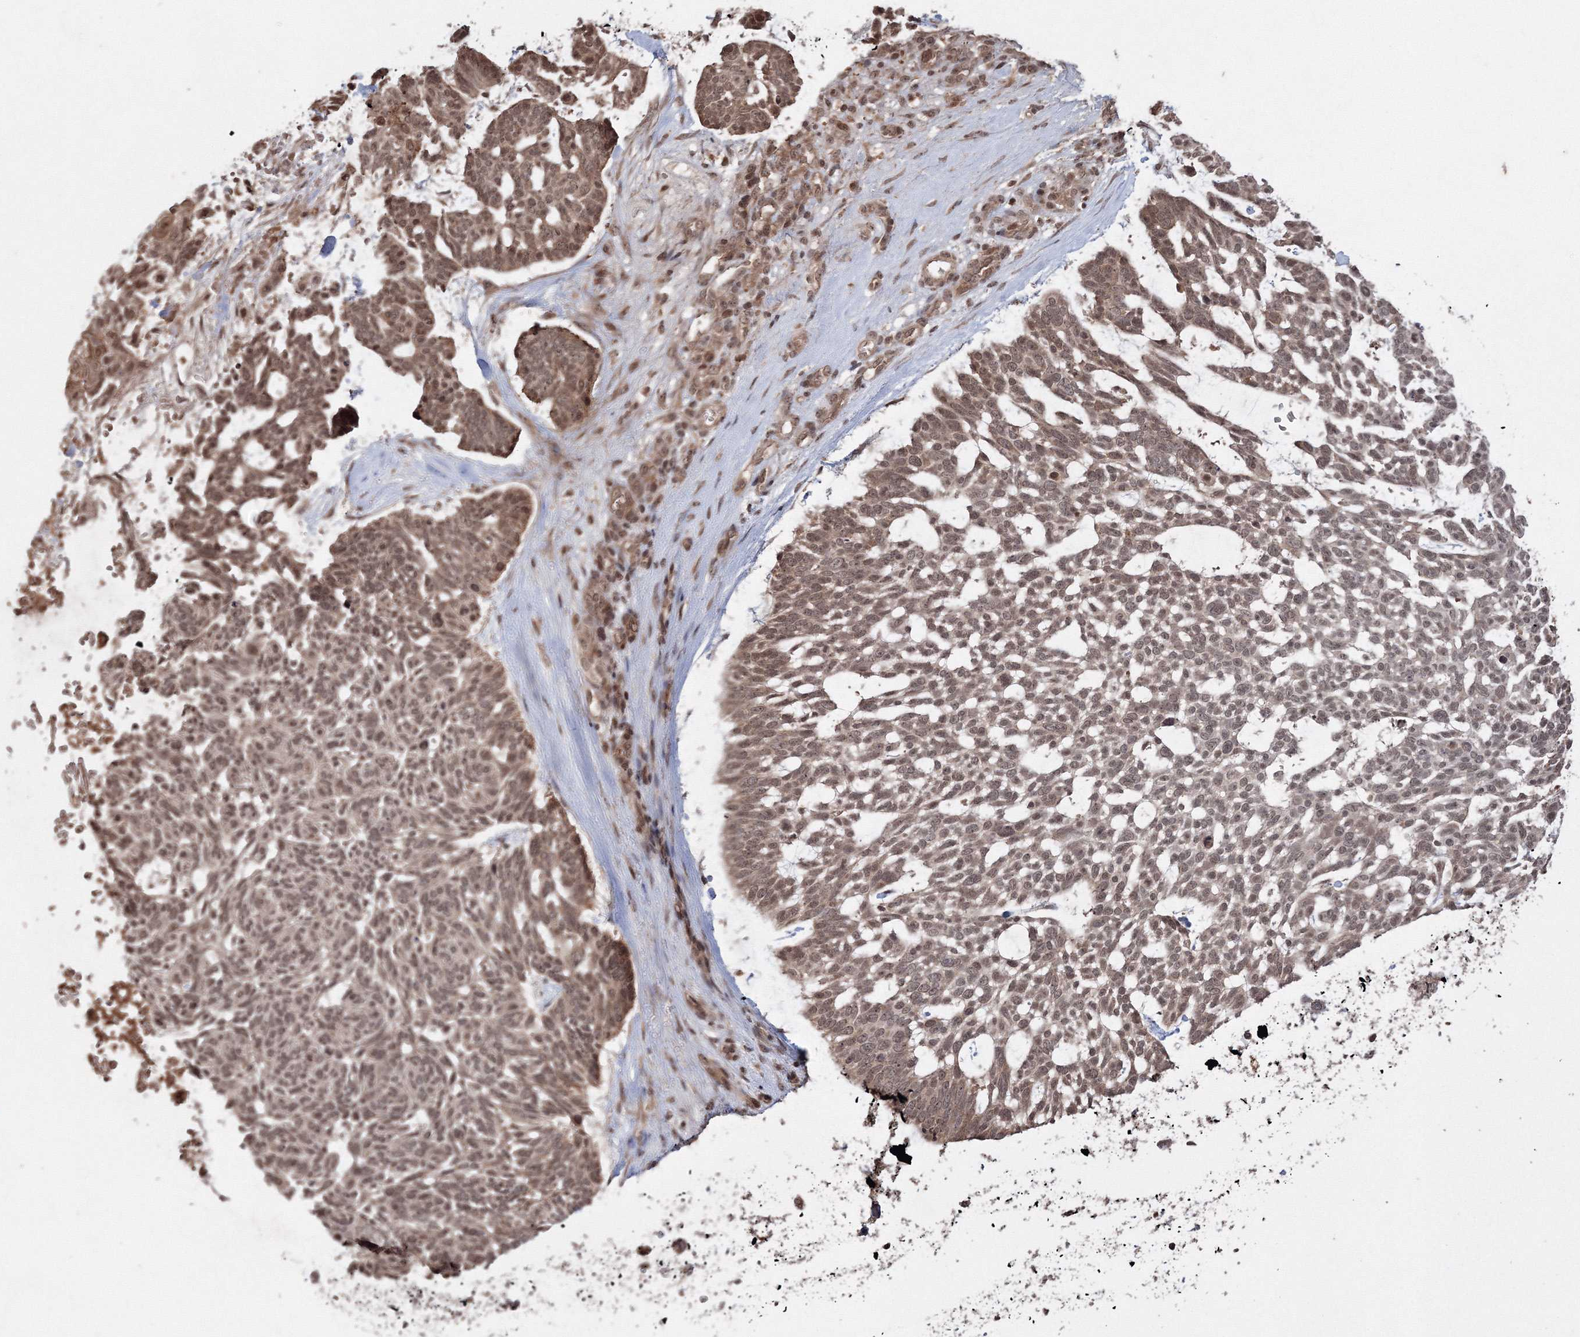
{"staining": {"intensity": "moderate", "quantity": ">75%", "location": "cytoplasmic/membranous,nuclear"}, "tissue": "skin cancer", "cell_type": "Tumor cells", "image_type": "cancer", "snomed": [{"axis": "morphology", "description": "Basal cell carcinoma"}, {"axis": "topography", "description": "Skin"}], "caption": "This image reveals skin cancer stained with IHC to label a protein in brown. The cytoplasmic/membranous and nuclear of tumor cells show moderate positivity for the protein. Nuclei are counter-stained blue.", "gene": "PEX13", "patient": {"sex": "male", "age": 88}}